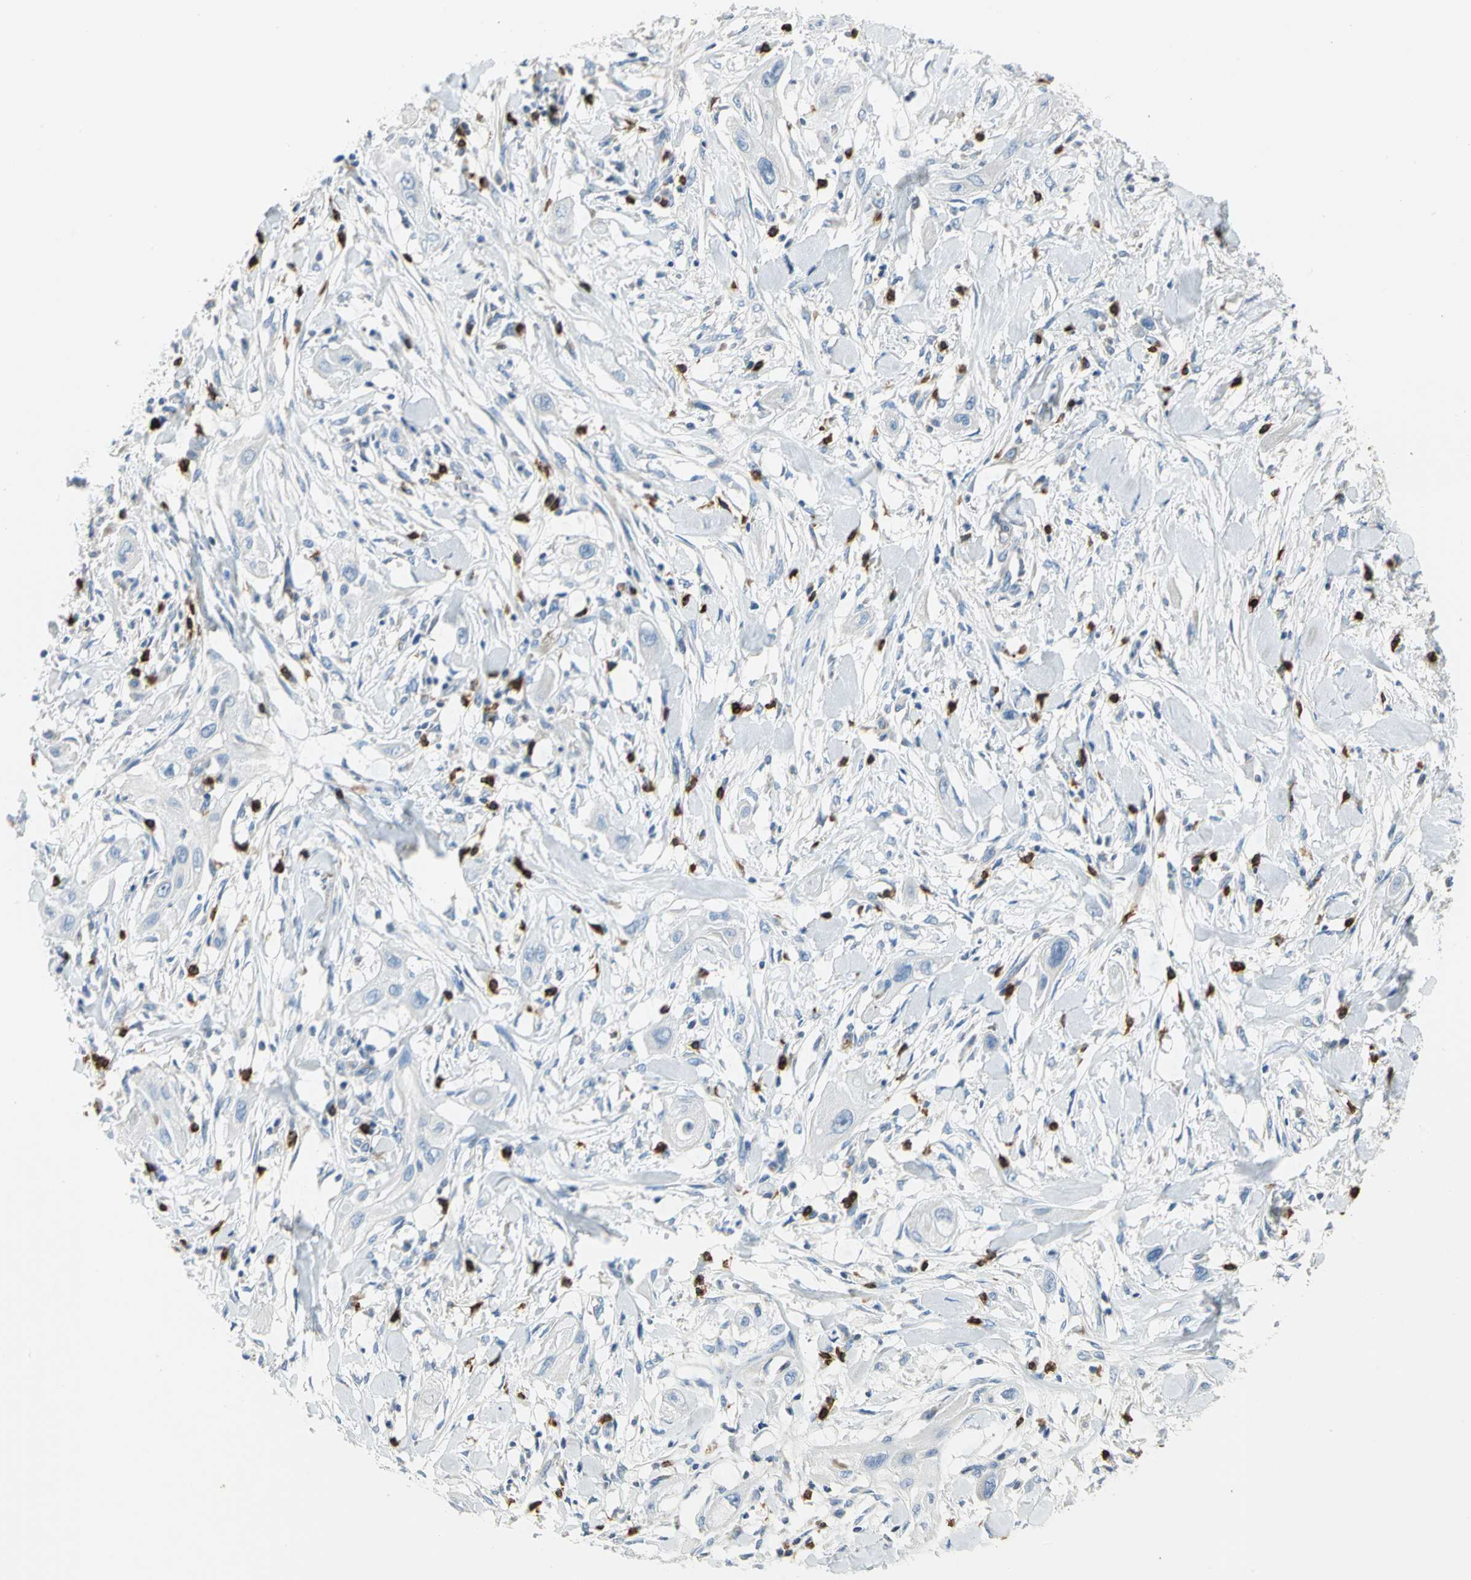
{"staining": {"intensity": "negative", "quantity": "none", "location": "none"}, "tissue": "lung cancer", "cell_type": "Tumor cells", "image_type": "cancer", "snomed": [{"axis": "morphology", "description": "Squamous cell carcinoma, NOS"}, {"axis": "topography", "description": "Lung"}], "caption": "The photomicrograph exhibits no staining of tumor cells in lung squamous cell carcinoma.", "gene": "ALOX15", "patient": {"sex": "female", "age": 47}}